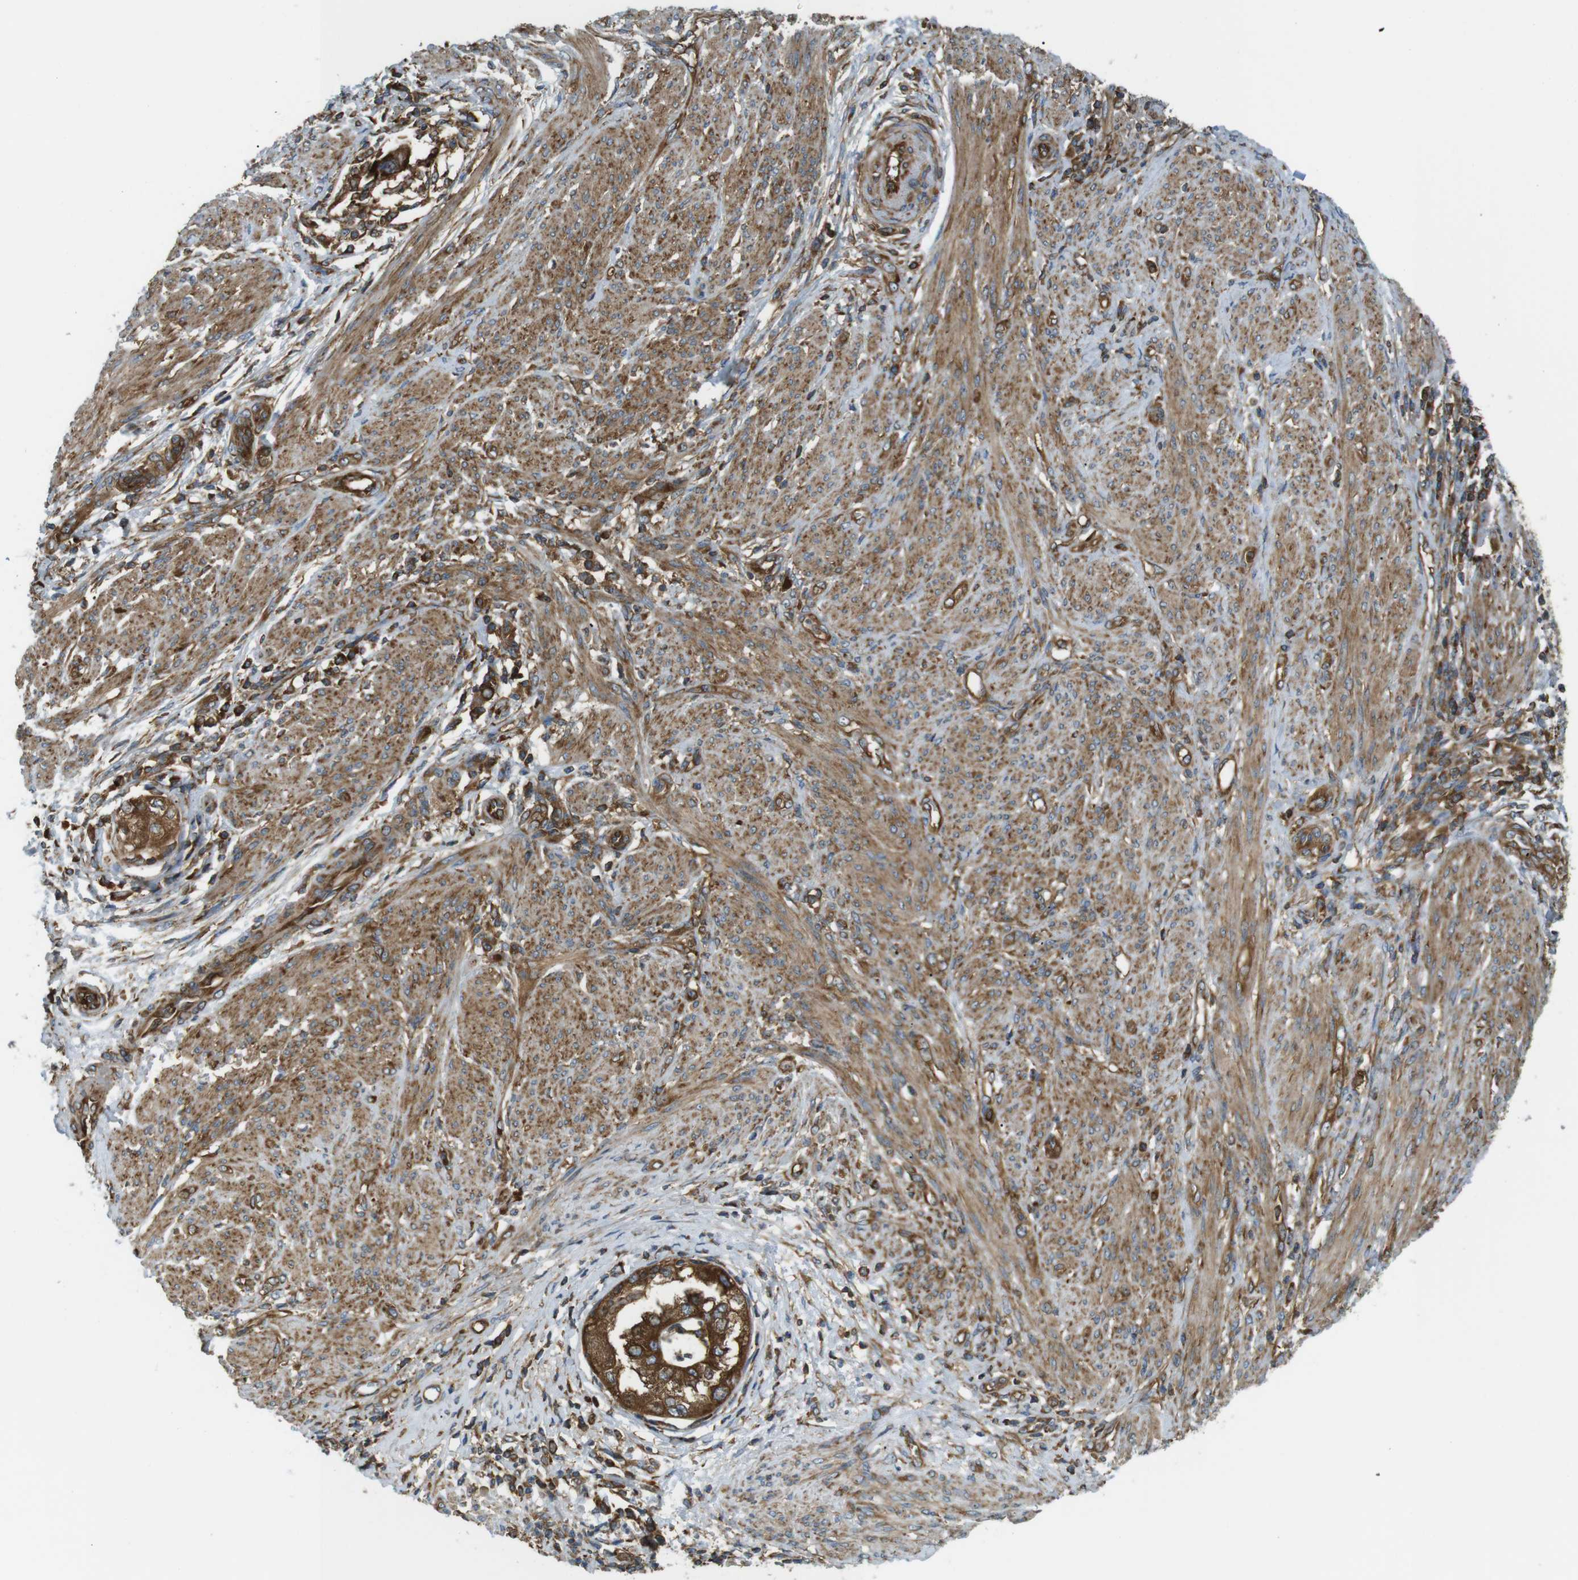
{"staining": {"intensity": "strong", "quantity": ">75%", "location": "cytoplasmic/membranous"}, "tissue": "endometrial cancer", "cell_type": "Tumor cells", "image_type": "cancer", "snomed": [{"axis": "morphology", "description": "Adenocarcinoma, NOS"}, {"axis": "topography", "description": "Endometrium"}], "caption": "Immunohistochemical staining of adenocarcinoma (endometrial) demonstrates strong cytoplasmic/membranous protein staining in about >75% of tumor cells.", "gene": "TSC1", "patient": {"sex": "female", "age": 85}}